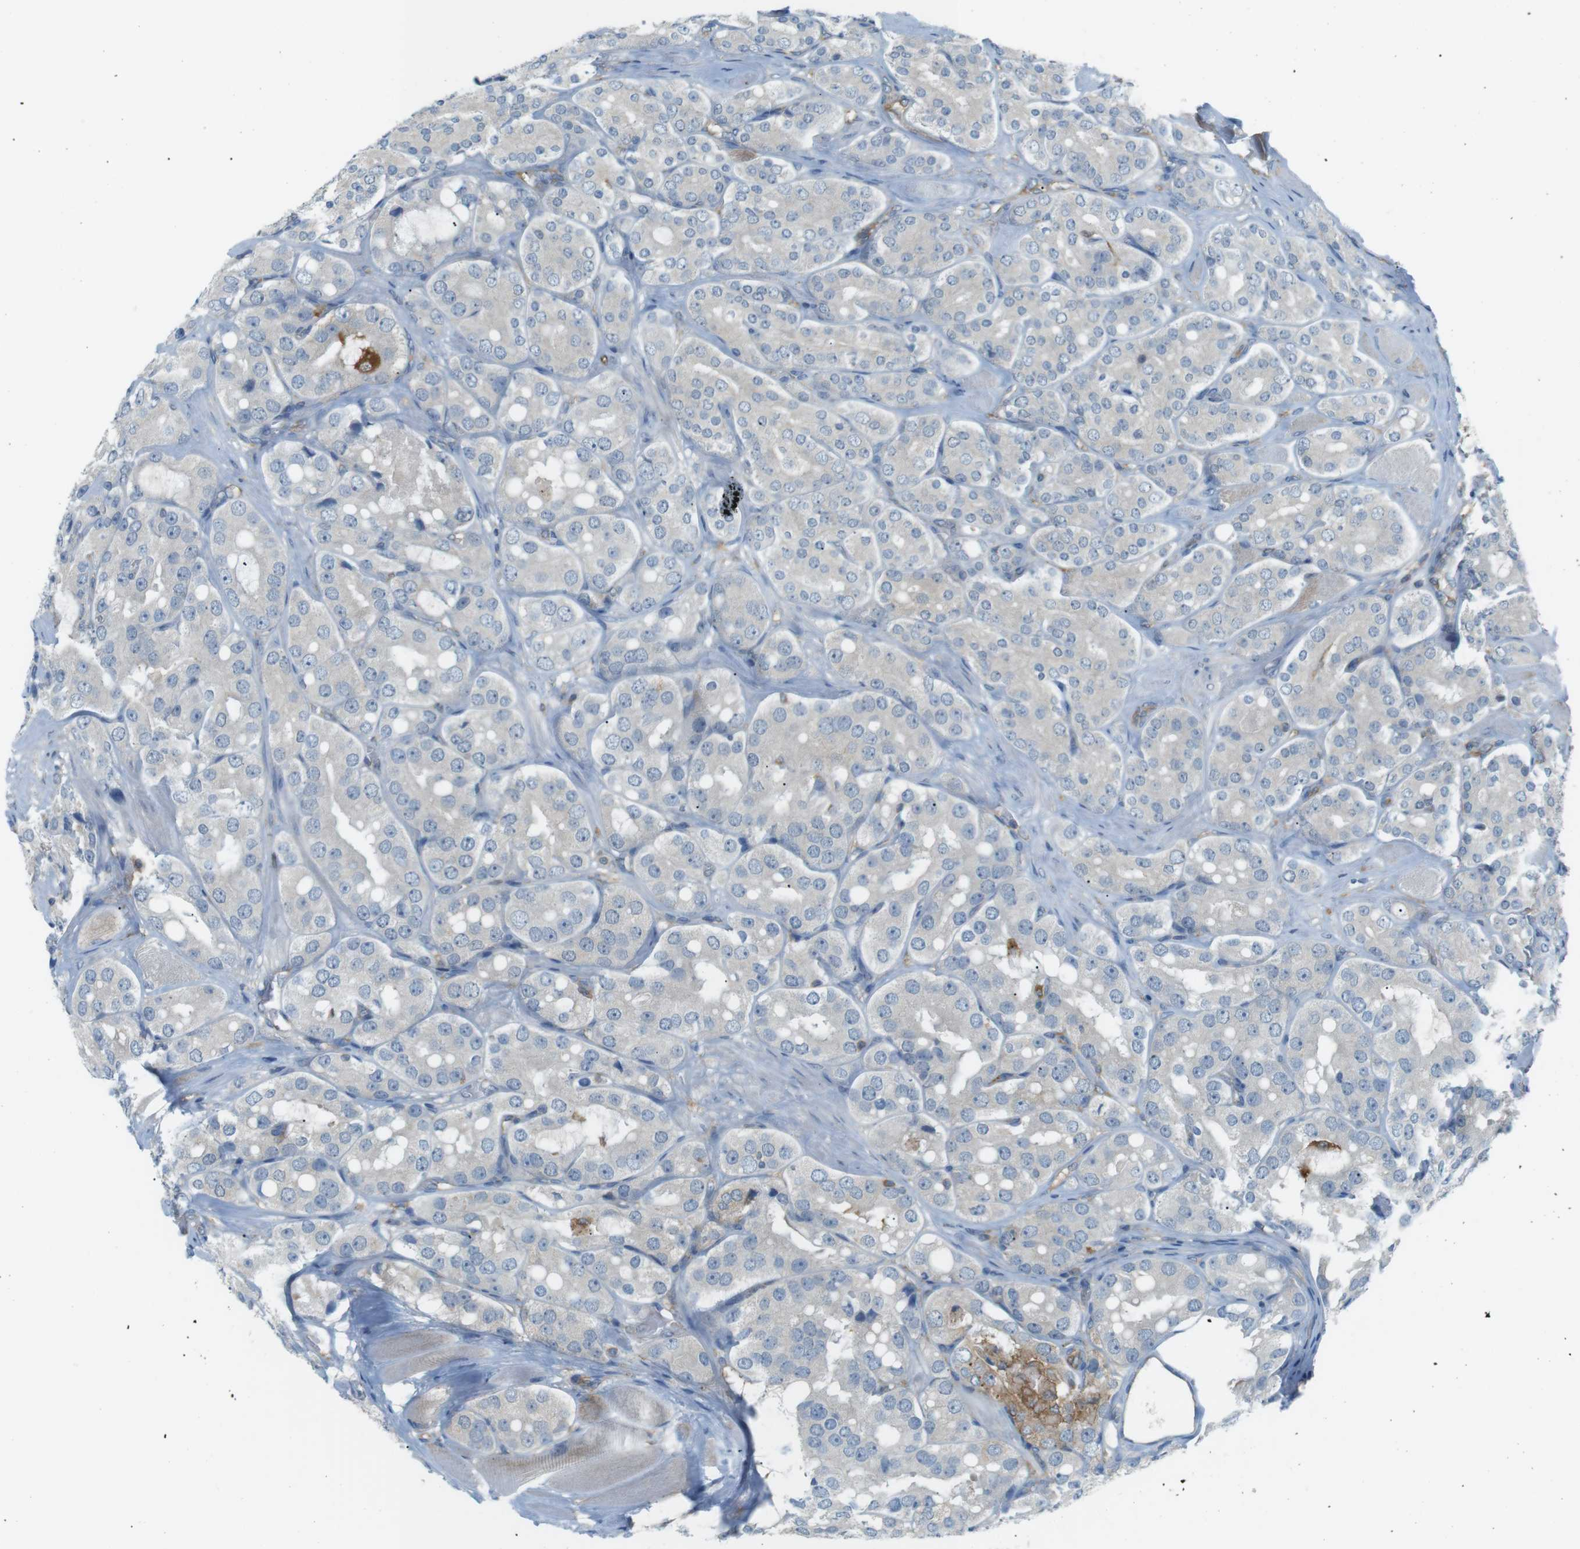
{"staining": {"intensity": "negative", "quantity": "none", "location": "none"}, "tissue": "prostate cancer", "cell_type": "Tumor cells", "image_type": "cancer", "snomed": [{"axis": "morphology", "description": "Adenocarcinoma, High grade"}, {"axis": "topography", "description": "Prostate"}], "caption": "This histopathology image is of adenocarcinoma (high-grade) (prostate) stained with immunohistochemistry (IHC) to label a protein in brown with the nuclei are counter-stained blue. There is no staining in tumor cells.", "gene": "PEPD", "patient": {"sex": "male", "age": 65}}